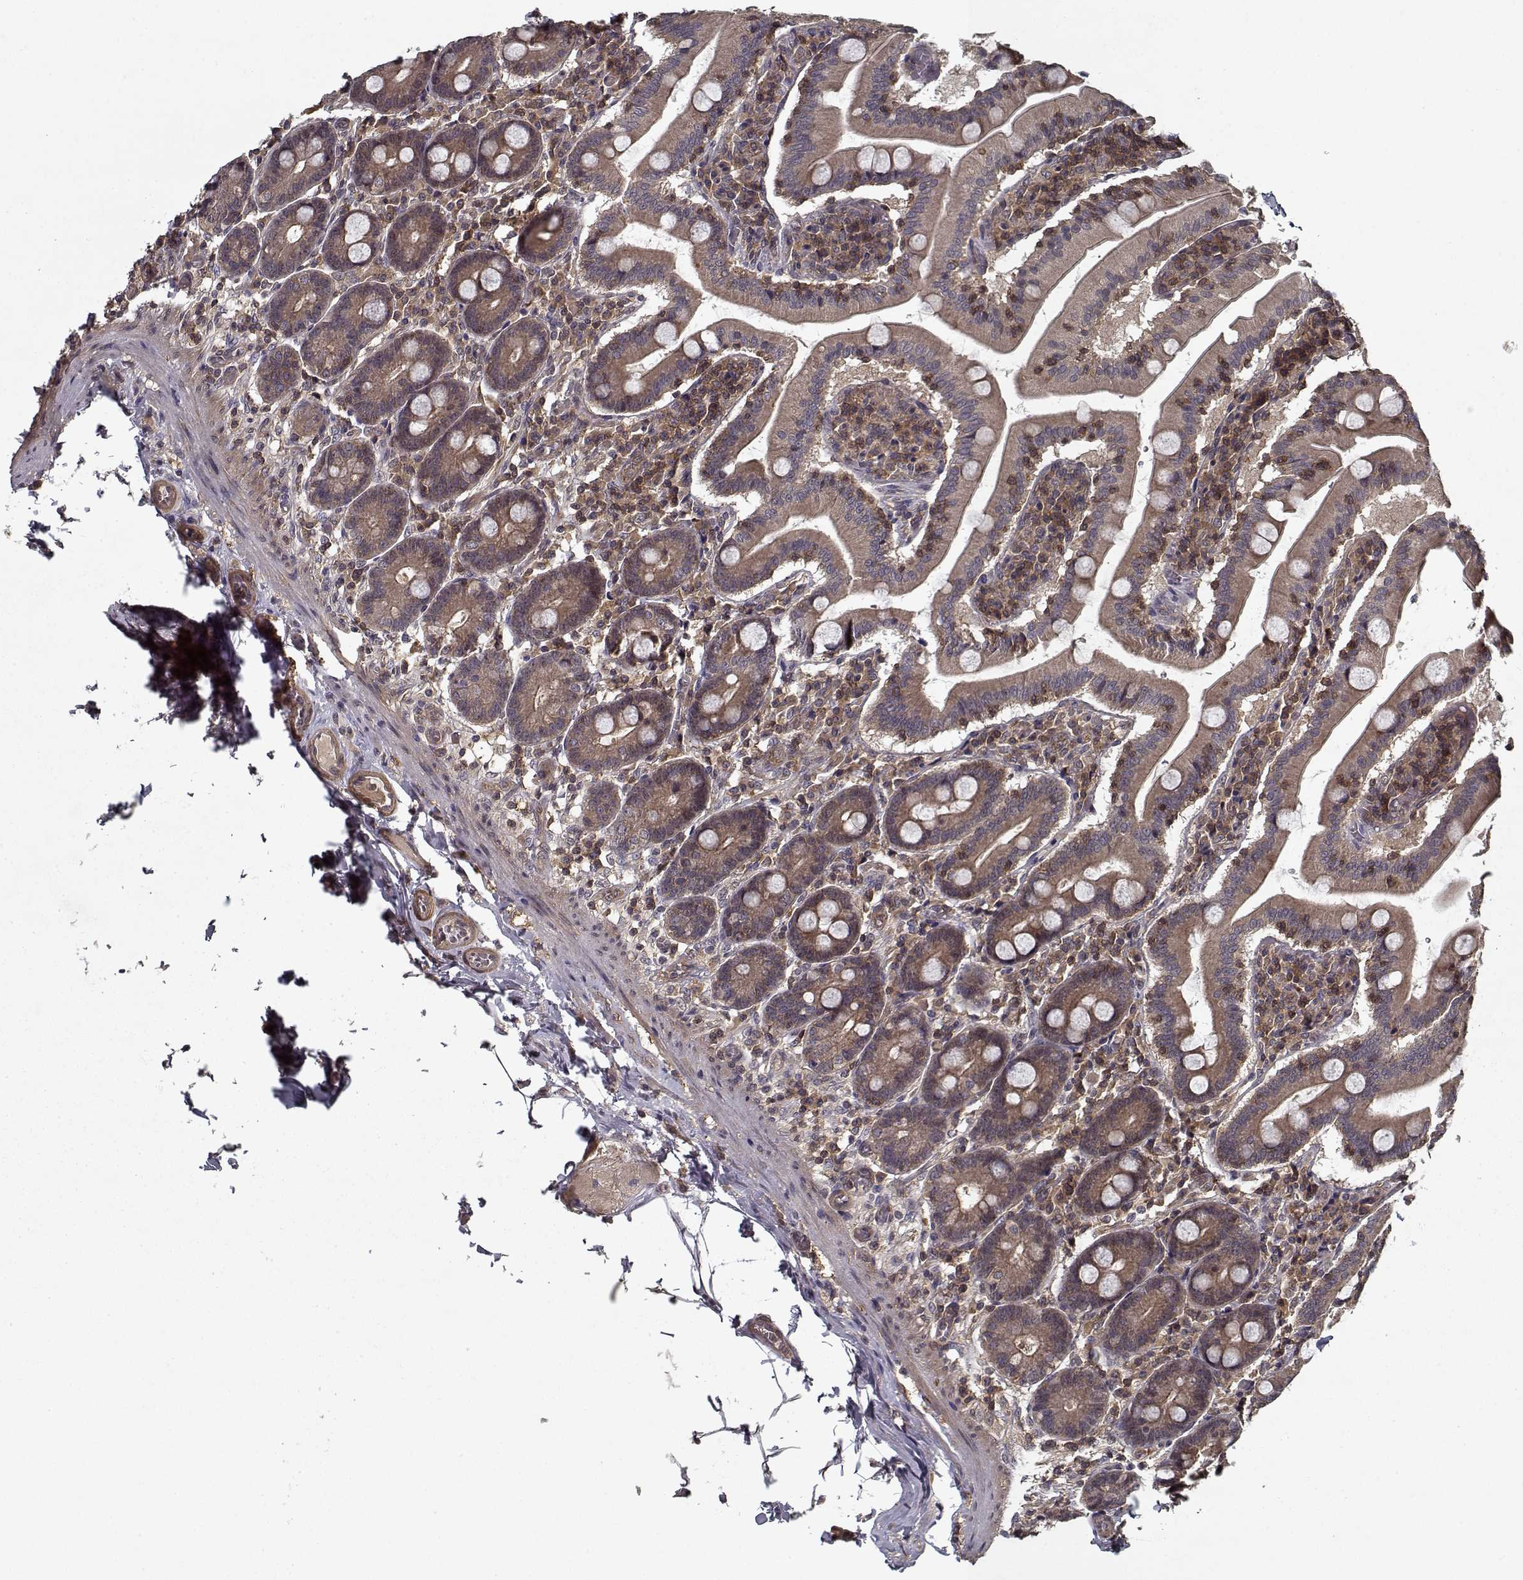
{"staining": {"intensity": "moderate", "quantity": ">75%", "location": "cytoplasmic/membranous"}, "tissue": "small intestine", "cell_type": "Glandular cells", "image_type": "normal", "snomed": [{"axis": "morphology", "description": "Normal tissue, NOS"}, {"axis": "topography", "description": "Small intestine"}], "caption": "Moderate cytoplasmic/membranous staining for a protein is appreciated in approximately >75% of glandular cells of unremarkable small intestine using IHC.", "gene": "PPP1R12A", "patient": {"sex": "male", "age": 37}}